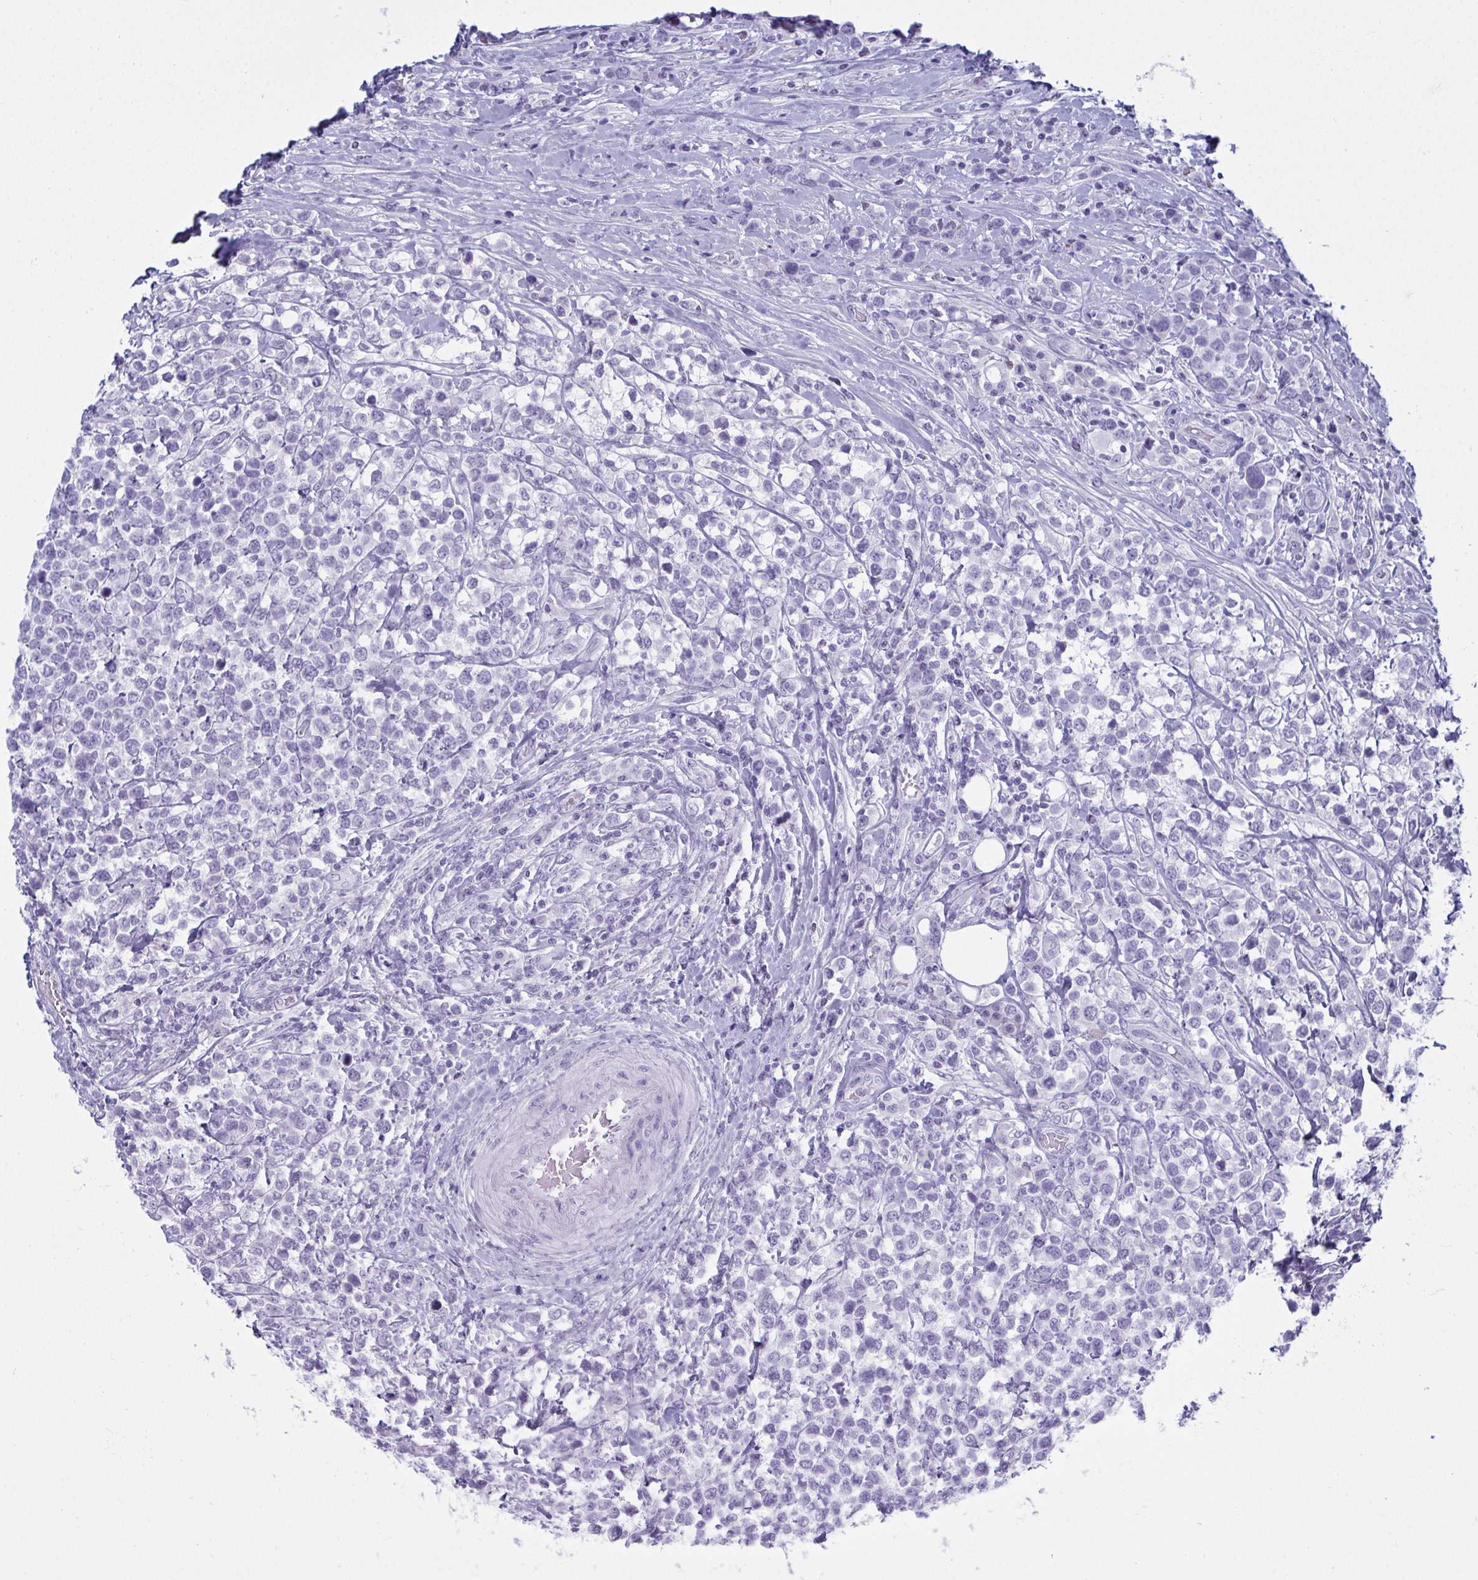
{"staining": {"intensity": "negative", "quantity": "none", "location": "none"}, "tissue": "lymphoma", "cell_type": "Tumor cells", "image_type": "cancer", "snomed": [{"axis": "morphology", "description": "Malignant lymphoma, non-Hodgkin's type, High grade"}, {"axis": "topography", "description": "Soft tissue"}], "caption": "A photomicrograph of malignant lymphoma, non-Hodgkin's type (high-grade) stained for a protein exhibits no brown staining in tumor cells.", "gene": "SERPINB10", "patient": {"sex": "female", "age": 56}}